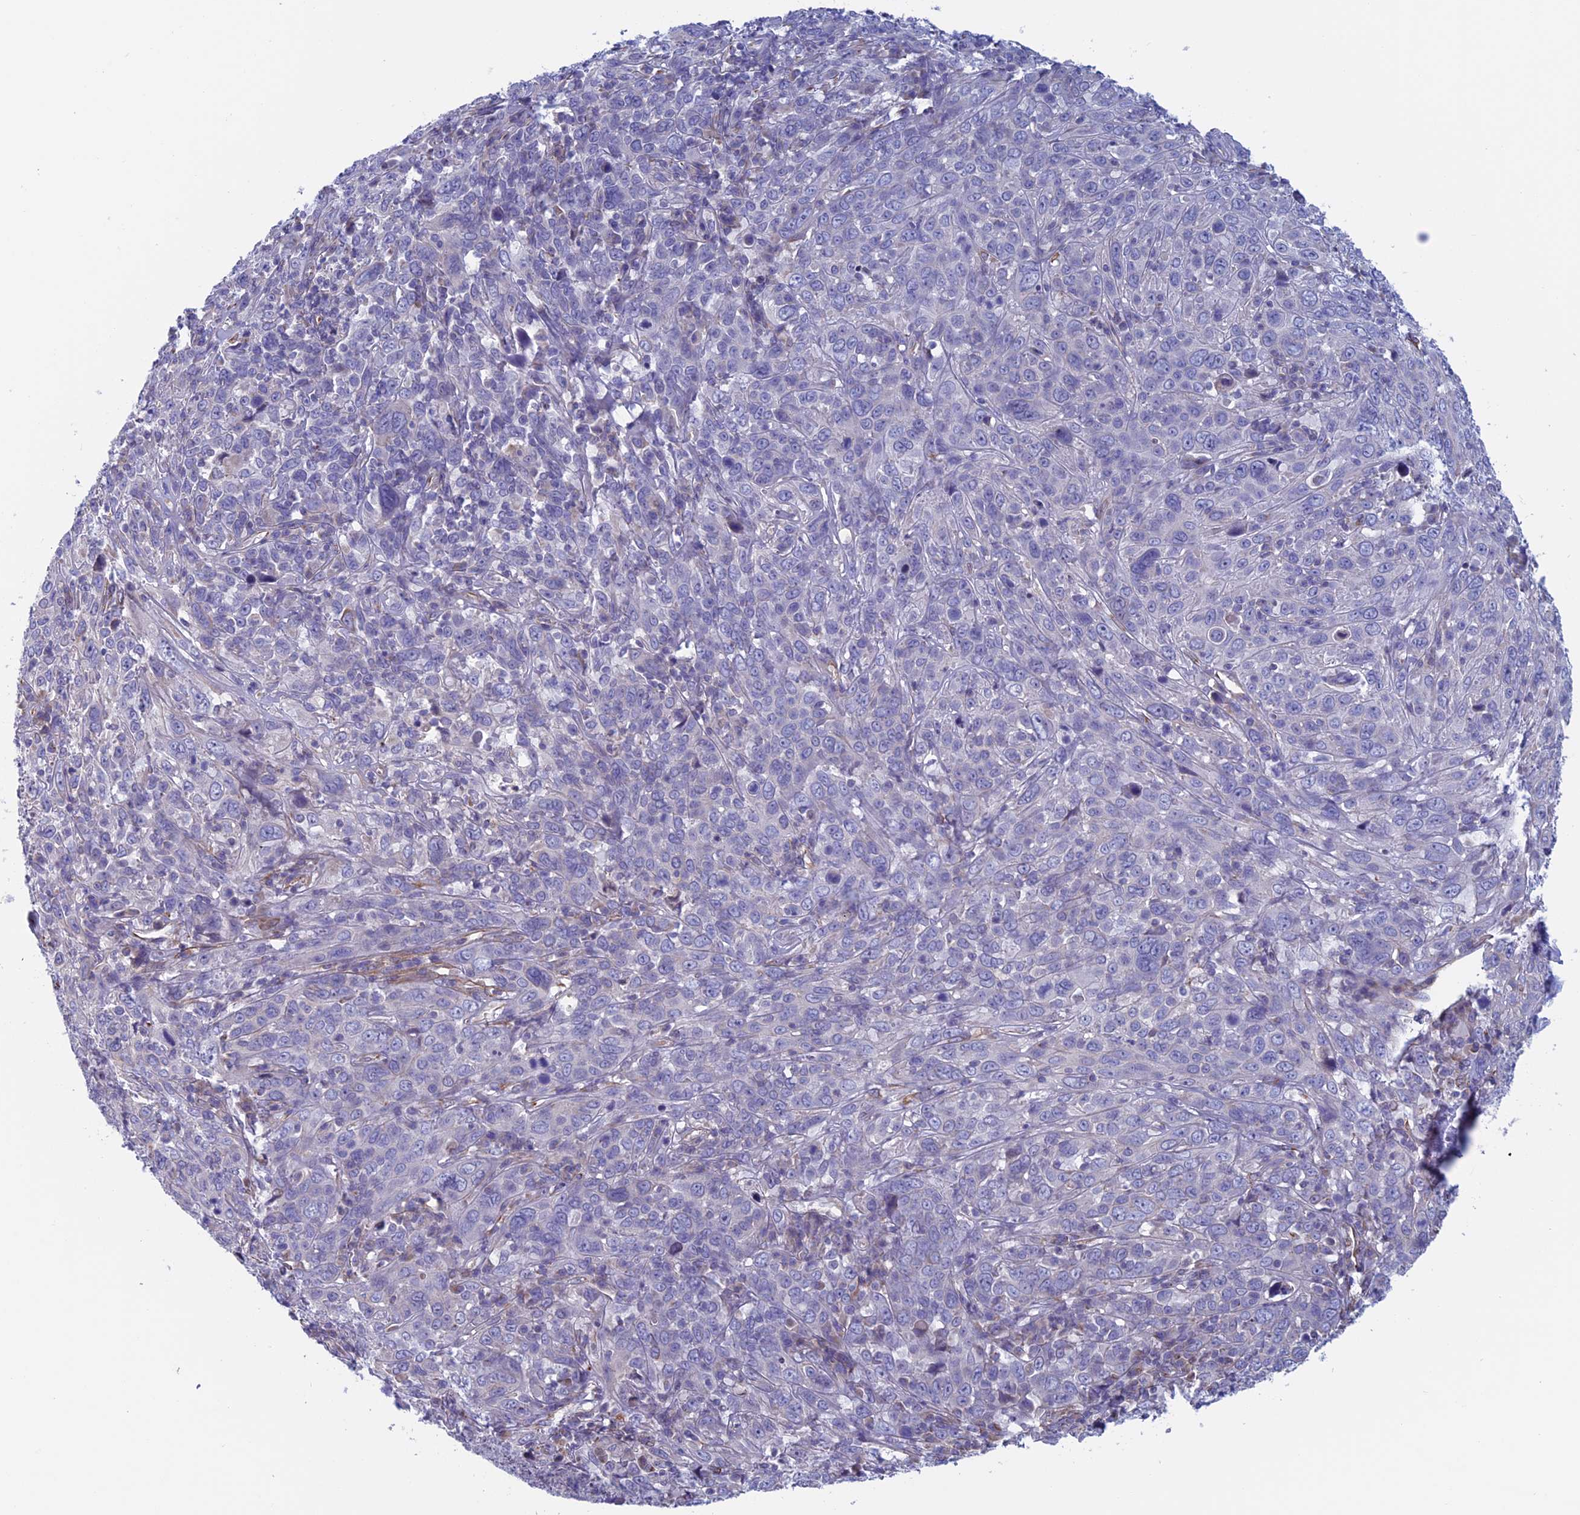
{"staining": {"intensity": "negative", "quantity": "none", "location": "none"}, "tissue": "cervical cancer", "cell_type": "Tumor cells", "image_type": "cancer", "snomed": [{"axis": "morphology", "description": "Squamous cell carcinoma, NOS"}, {"axis": "topography", "description": "Cervix"}], "caption": "Immunohistochemical staining of human cervical squamous cell carcinoma displays no significant expression in tumor cells. (Stains: DAB IHC with hematoxylin counter stain, Microscopy: brightfield microscopy at high magnification).", "gene": "BCL2L10", "patient": {"sex": "female", "age": 46}}